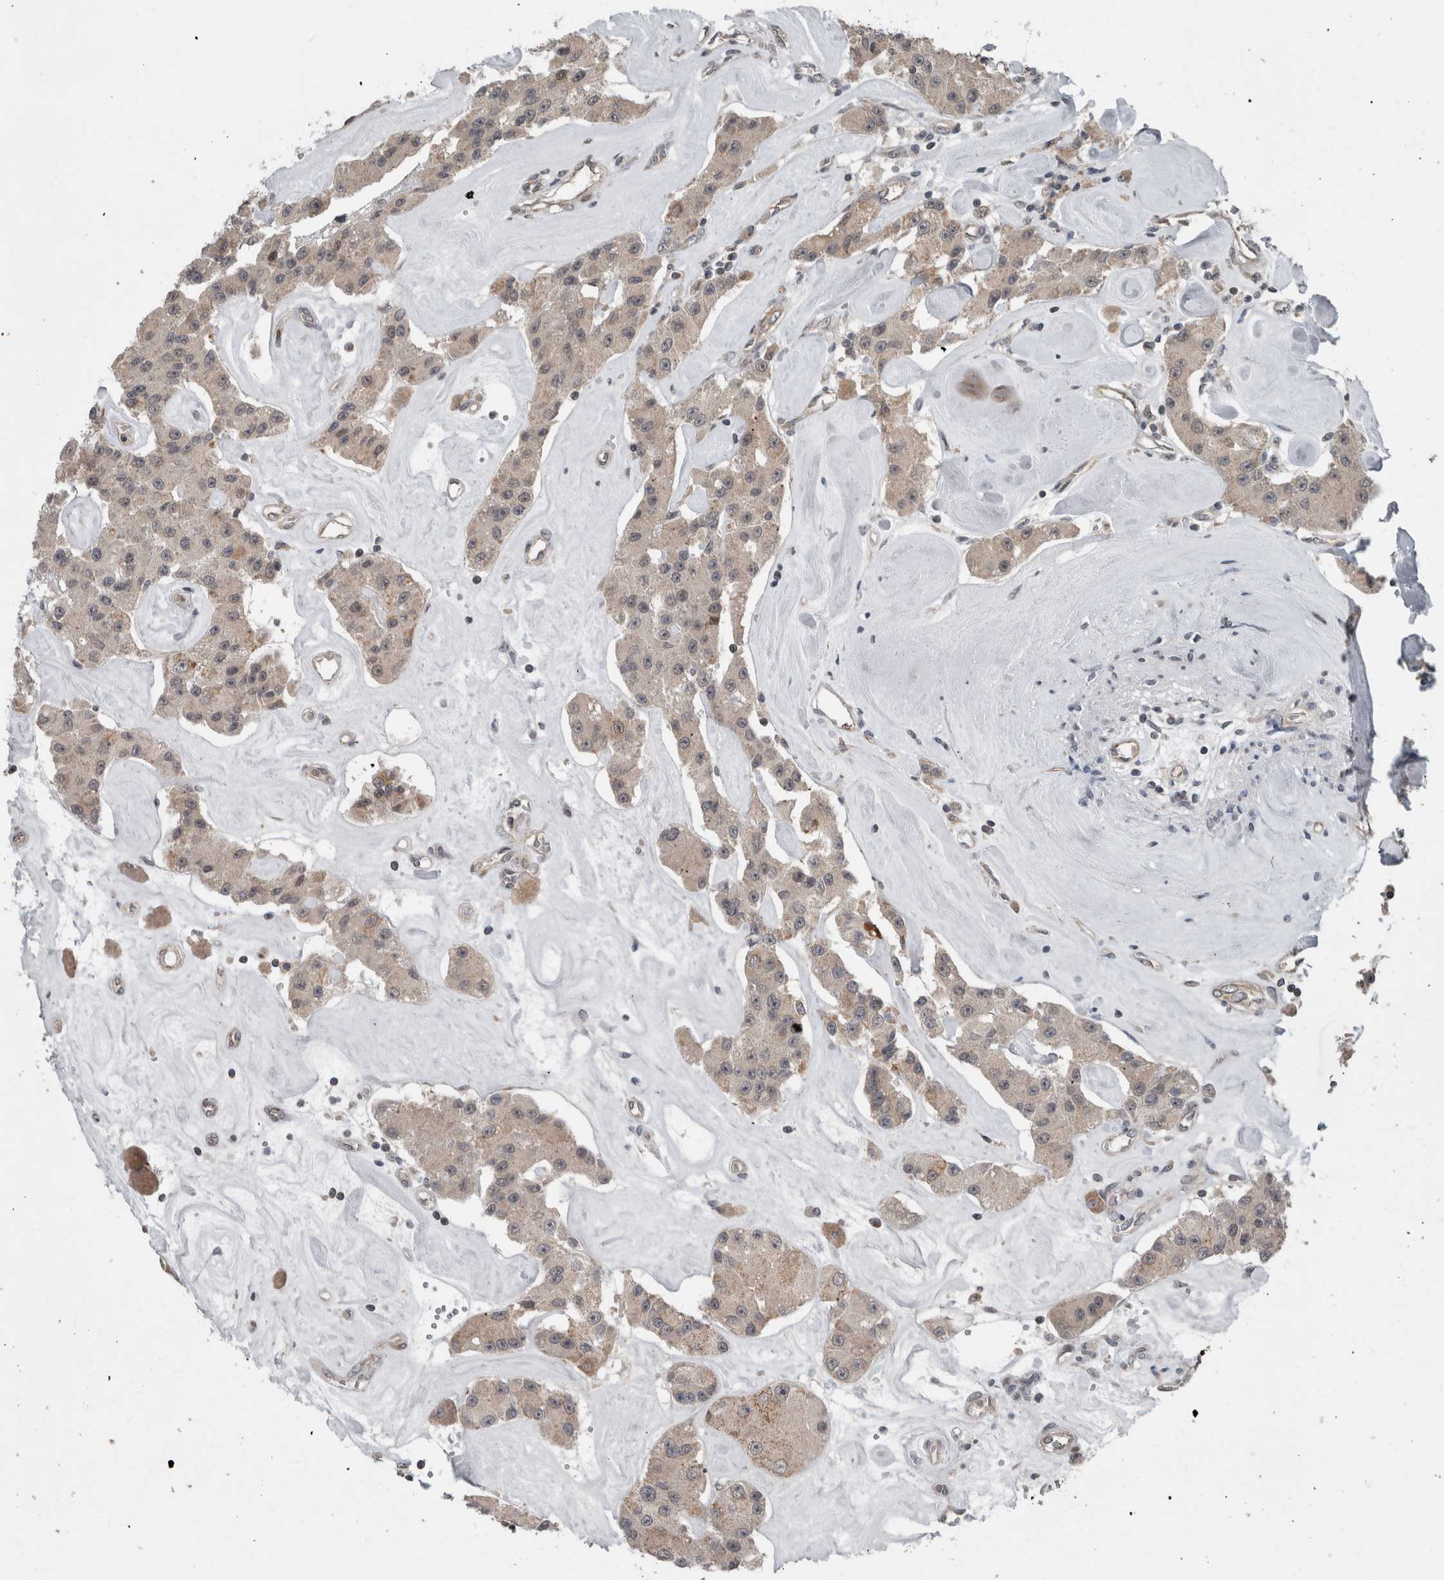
{"staining": {"intensity": "weak", "quantity": "<25%", "location": "cytoplasmic/membranous"}, "tissue": "carcinoid", "cell_type": "Tumor cells", "image_type": "cancer", "snomed": [{"axis": "morphology", "description": "Carcinoid, malignant, NOS"}, {"axis": "topography", "description": "Pancreas"}], "caption": "This is a histopathology image of immunohistochemistry (IHC) staining of carcinoid, which shows no staining in tumor cells.", "gene": "ENY2", "patient": {"sex": "male", "age": 41}}